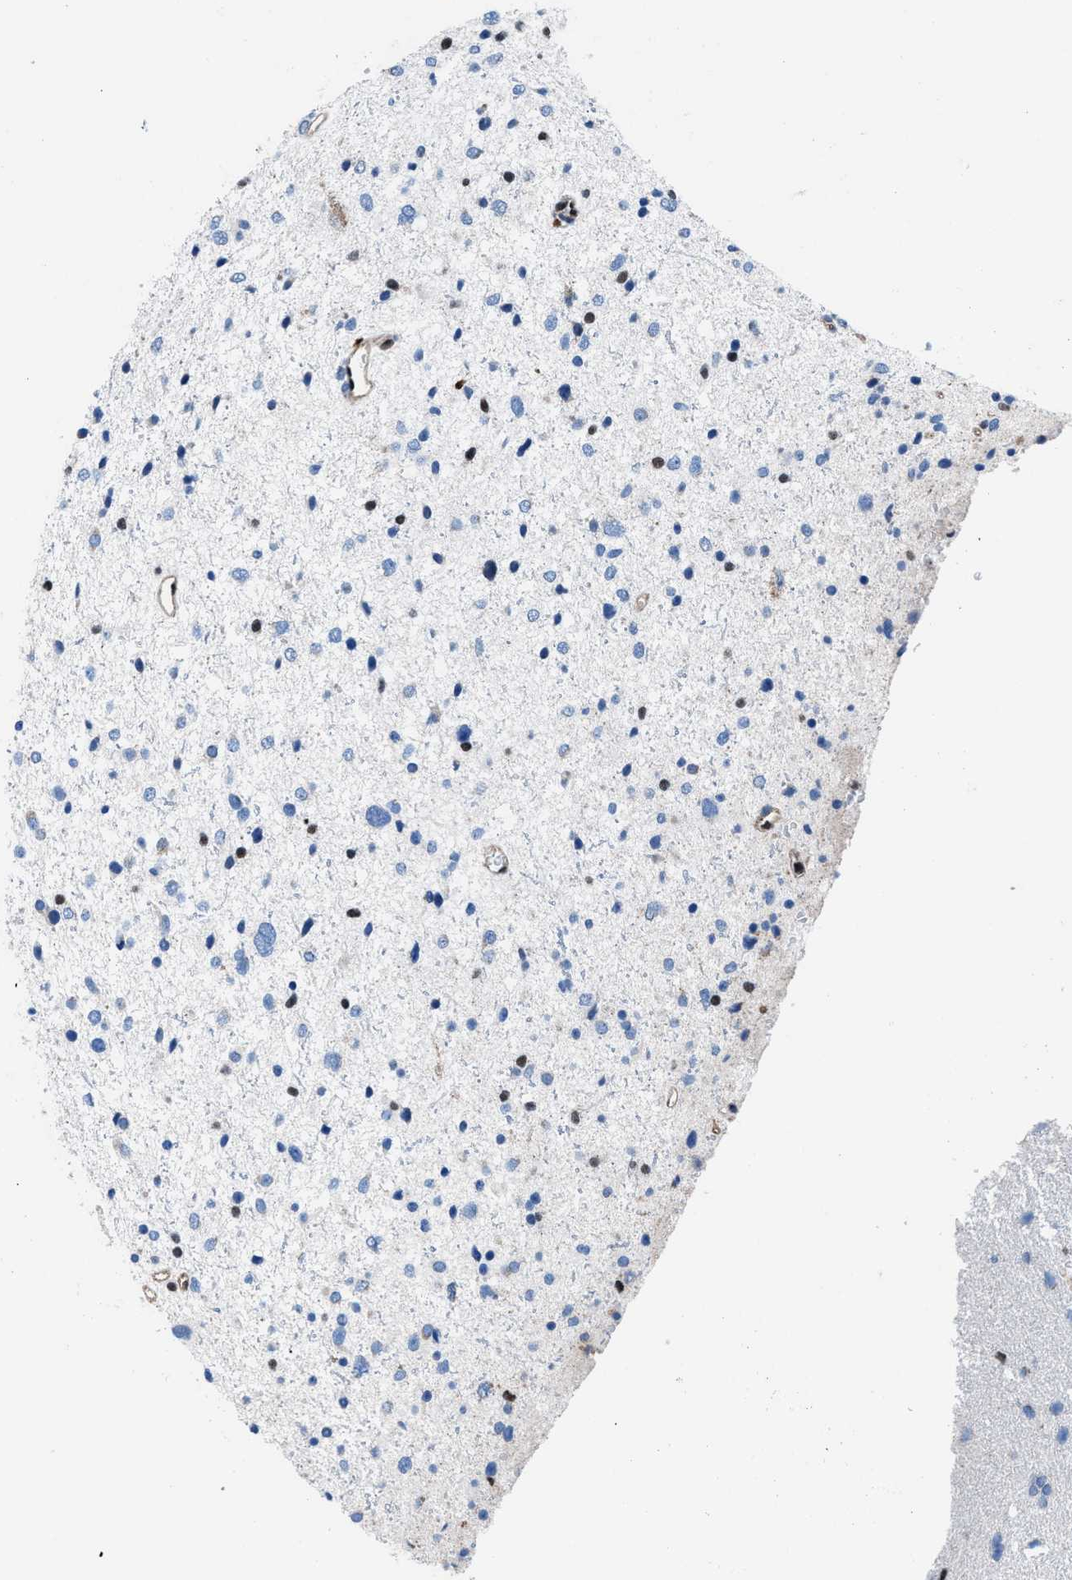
{"staining": {"intensity": "negative", "quantity": "none", "location": "none"}, "tissue": "glioma", "cell_type": "Tumor cells", "image_type": "cancer", "snomed": [{"axis": "morphology", "description": "Glioma, malignant, Low grade"}, {"axis": "topography", "description": "Brain"}], "caption": "The image displays no staining of tumor cells in glioma.", "gene": "LMO2", "patient": {"sex": "female", "age": 37}}